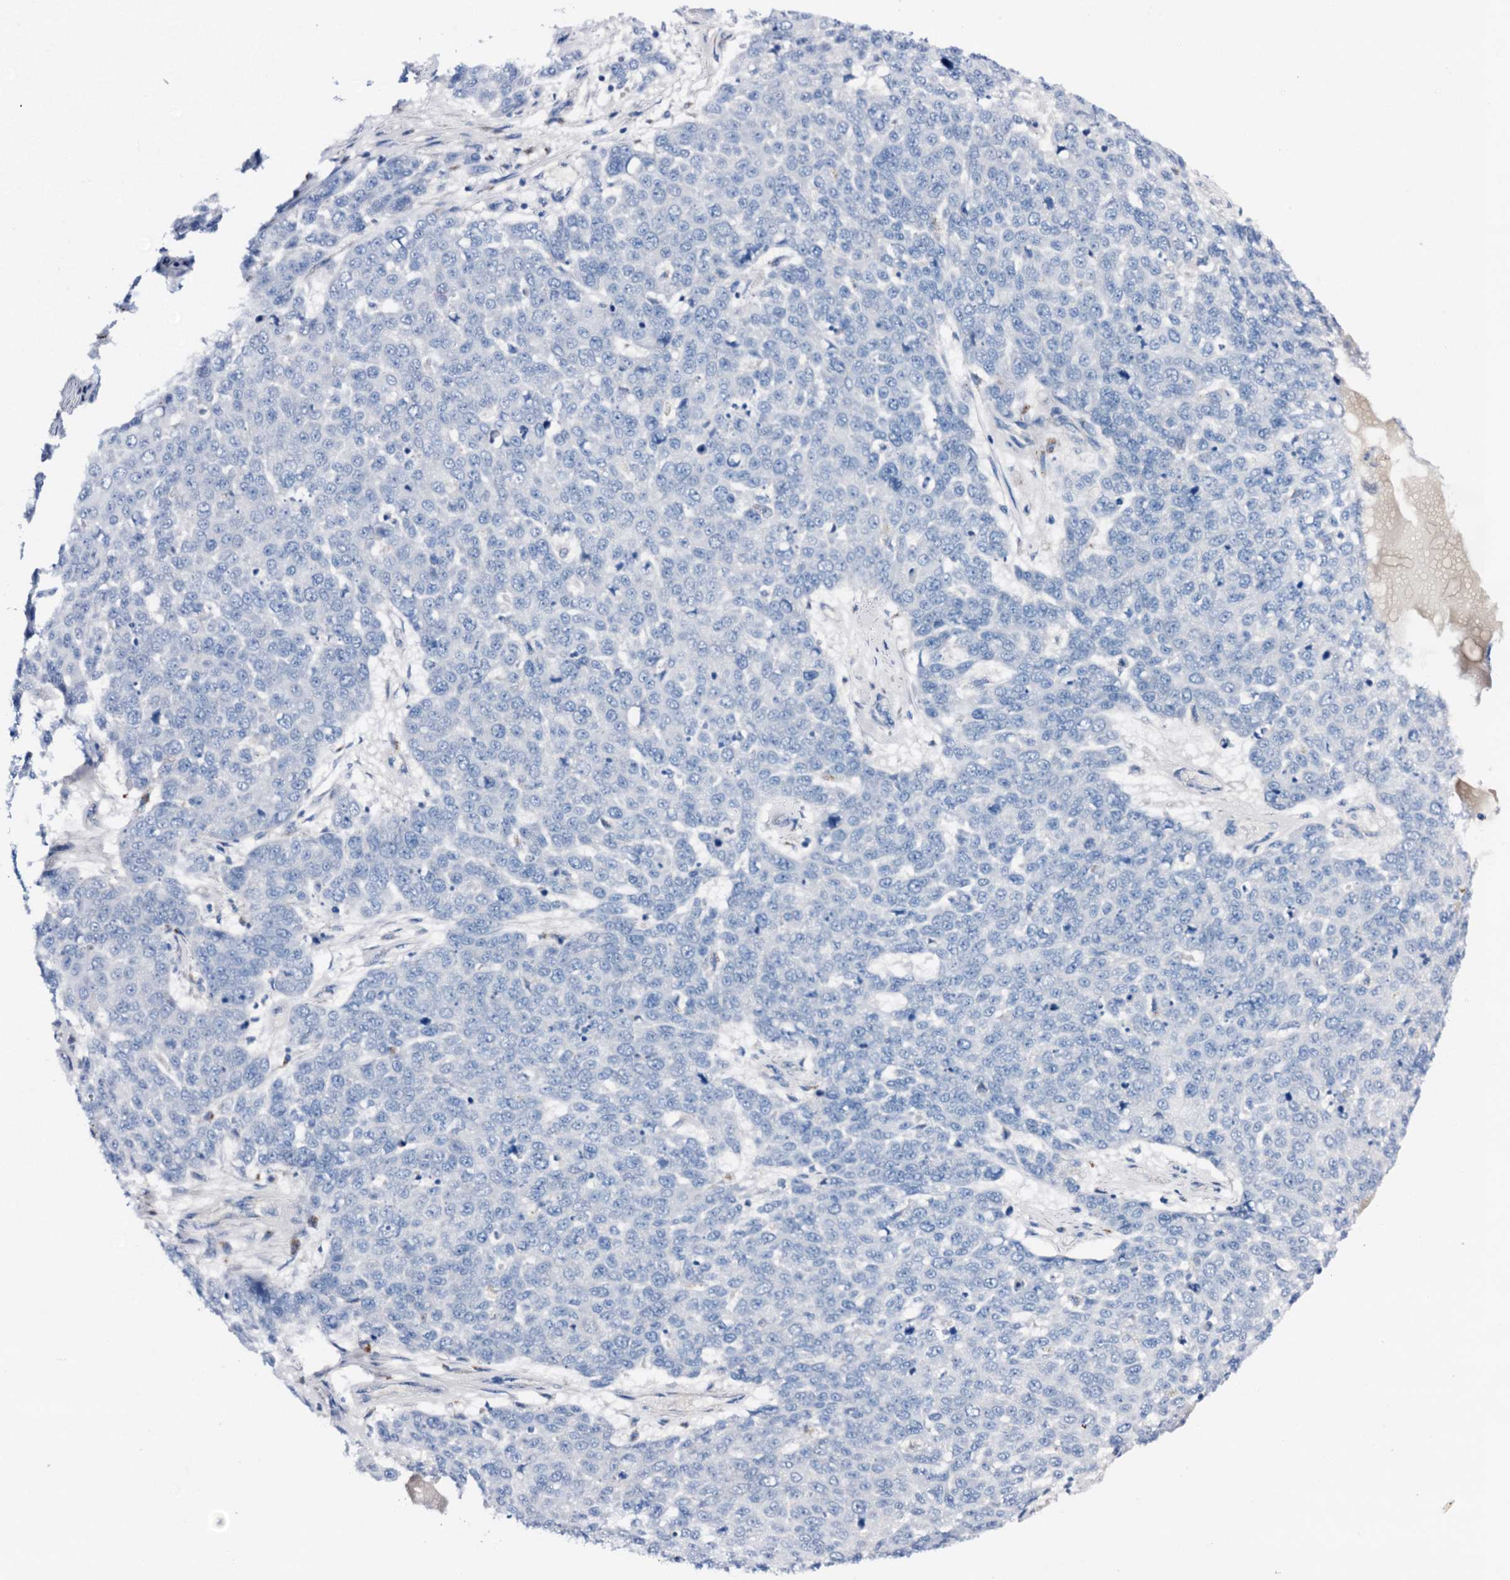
{"staining": {"intensity": "negative", "quantity": "none", "location": "none"}, "tissue": "skin cancer", "cell_type": "Tumor cells", "image_type": "cancer", "snomed": [{"axis": "morphology", "description": "Squamous cell carcinoma, NOS"}, {"axis": "topography", "description": "Skin"}], "caption": "Immunohistochemistry histopathology image of squamous cell carcinoma (skin) stained for a protein (brown), which shows no positivity in tumor cells.", "gene": "C1QTNF4", "patient": {"sex": "male", "age": 71}}